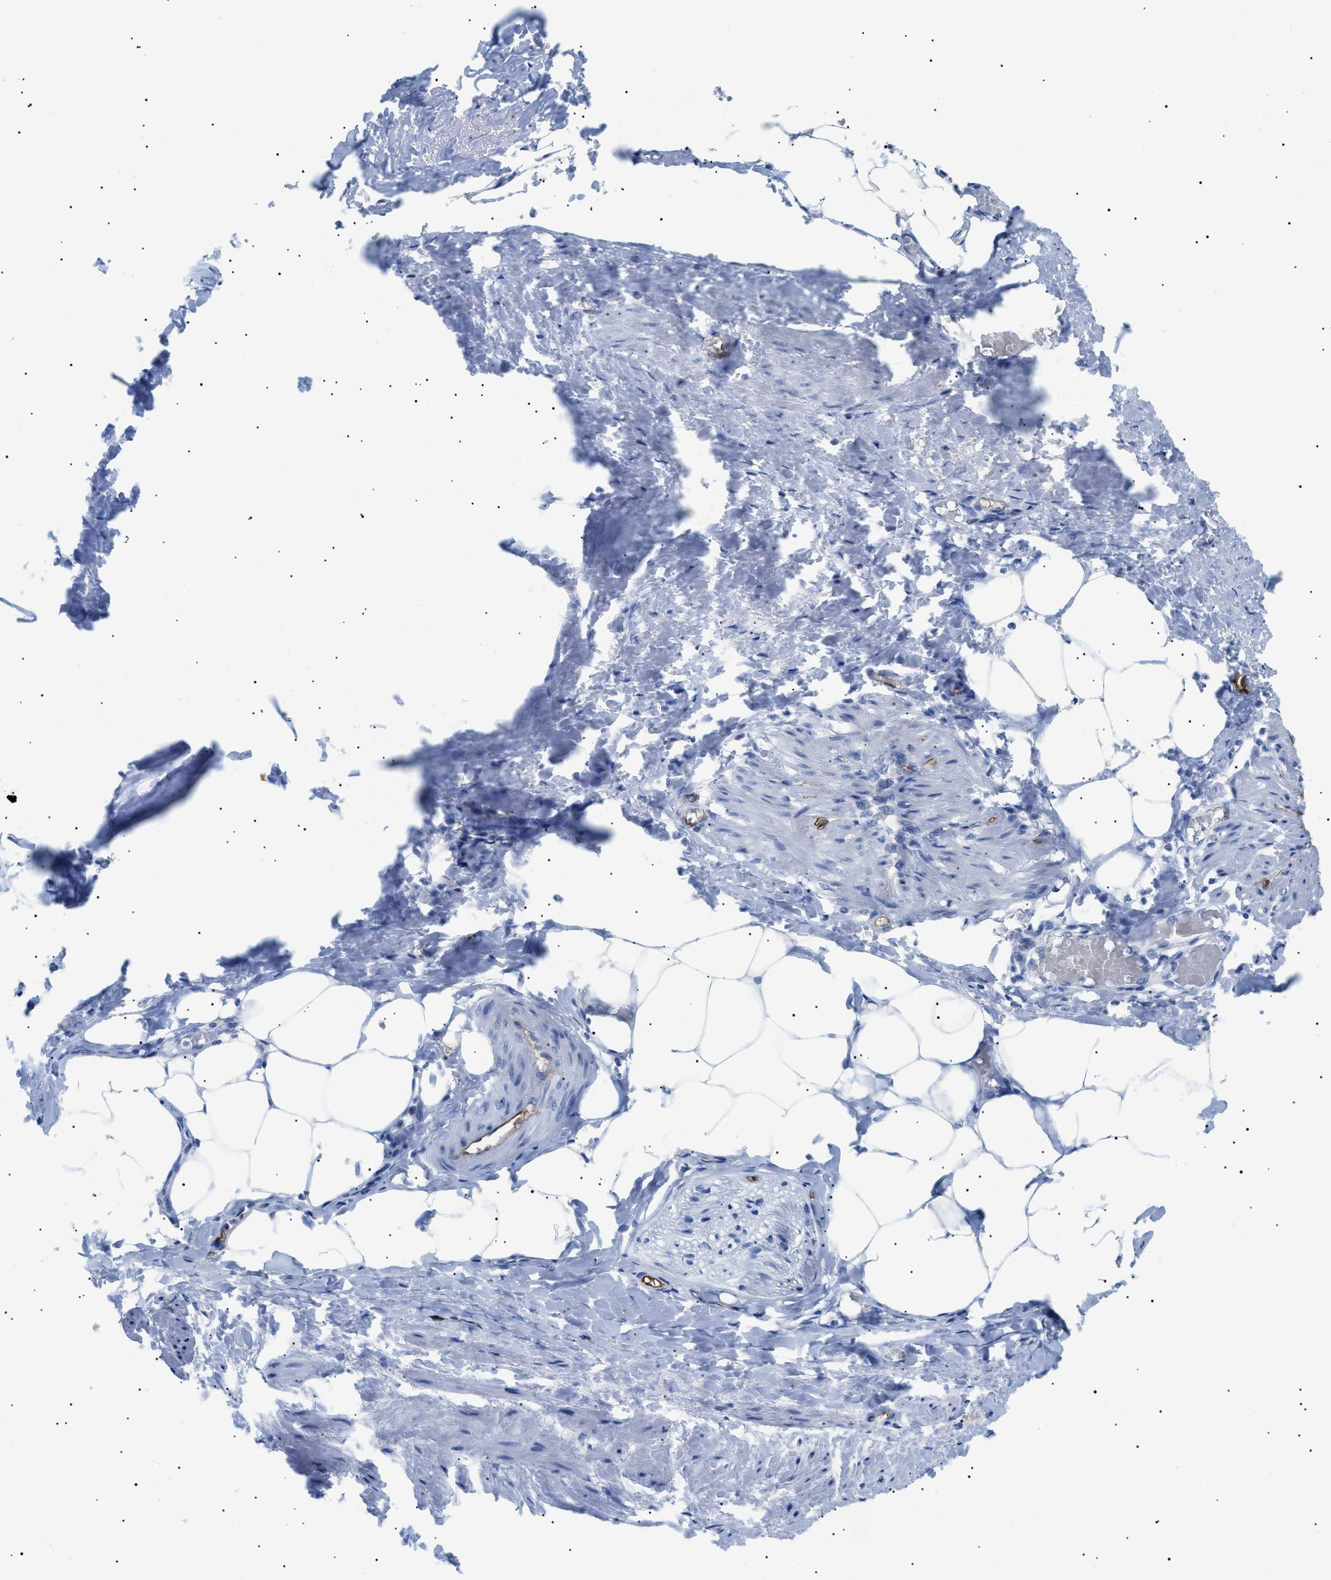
{"staining": {"intensity": "negative", "quantity": "none", "location": "none"}, "tissue": "adipose tissue", "cell_type": "Adipocytes", "image_type": "normal", "snomed": [{"axis": "morphology", "description": "Normal tissue, NOS"}, {"axis": "topography", "description": "Soft tissue"}, {"axis": "topography", "description": "Vascular tissue"}], "caption": "Immunohistochemistry (IHC) micrograph of normal adipose tissue stained for a protein (brown), which exhibits no staining in adipocytes.", "gene": "PODXL", "patient": {"sex": "female", "age": 35}}